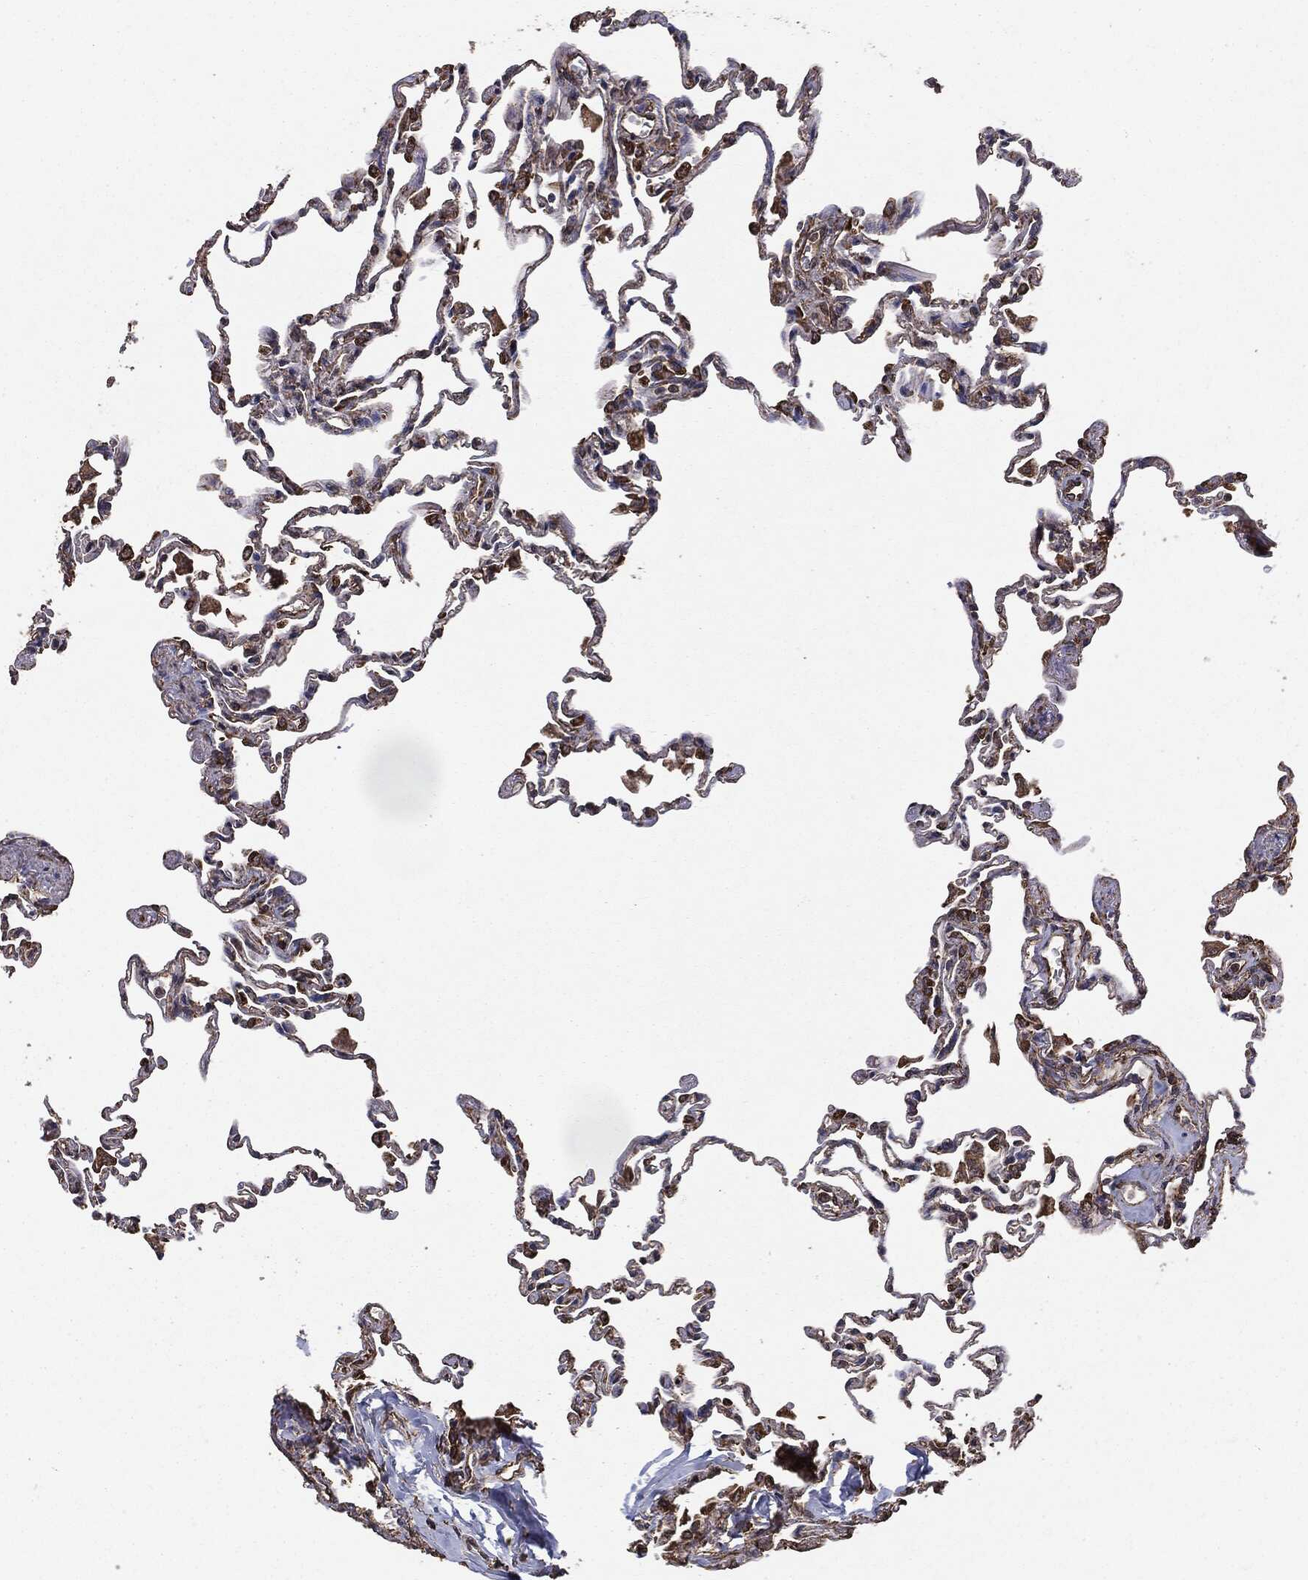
{"staining": {"intensity": "moderate", "quantity": "25%-75%", "location": "cytoplasmic/membranous"}, "tissue": "lung", "cell_type": "Alveolar cells", "image_type": "normal", "snomed": [{"axis": "morphology", "description": "Normal tissue, NOS"}, {"axis": "topography", "description": "Lung"}], "caption": "Immunohistochemical staining of unremarkable human lung demonstrates moderate cytoplasmic/membranous protein positivity in about 25%-75% of alveolar cells. (Brightfield microscopy of DAB IHC at high magnification).", "gene": "MTOR", "patient": {"sex": "female", "age": 57}}